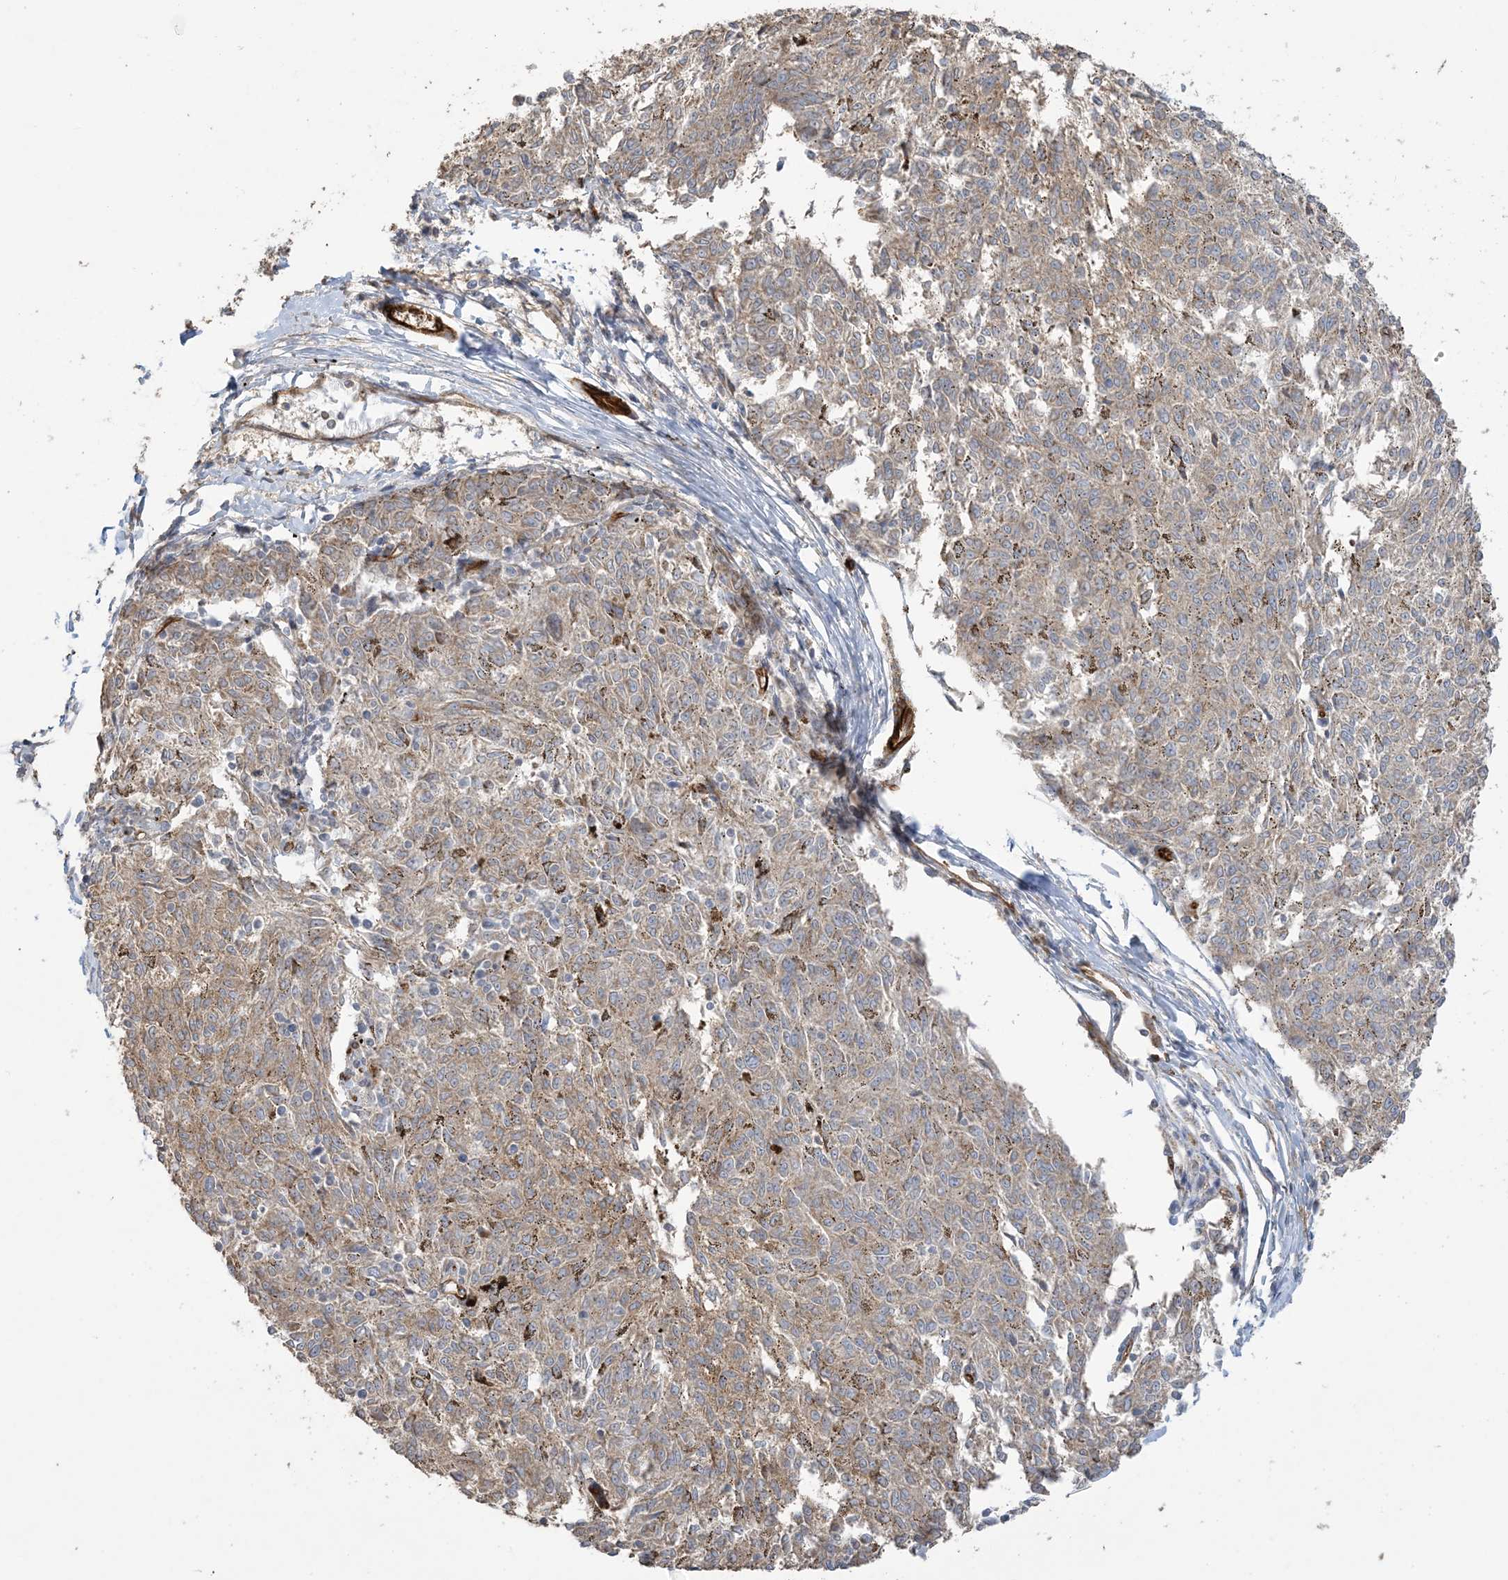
{"staining": {"intensity": "moderate", "quantity": "25%-75%", "location": "cytoplasmic/membranous"}, "tissue": "melanoma", "cell_type": "Tumor cells", "image_type": "cancer", "snomed": [{"axis": "morphology", "description": "Malignant melanoma, NOS"}, {"axis": "topography", "description": "Skin"}], "caption": "Malignant melanoma stained with a brown dye reveals moderate cytoplasmic/membranous positive expression in approximately 25%-75% of tumor cells.", "gene": "AGA", "patient": {"sex": "female", "age": 72}}